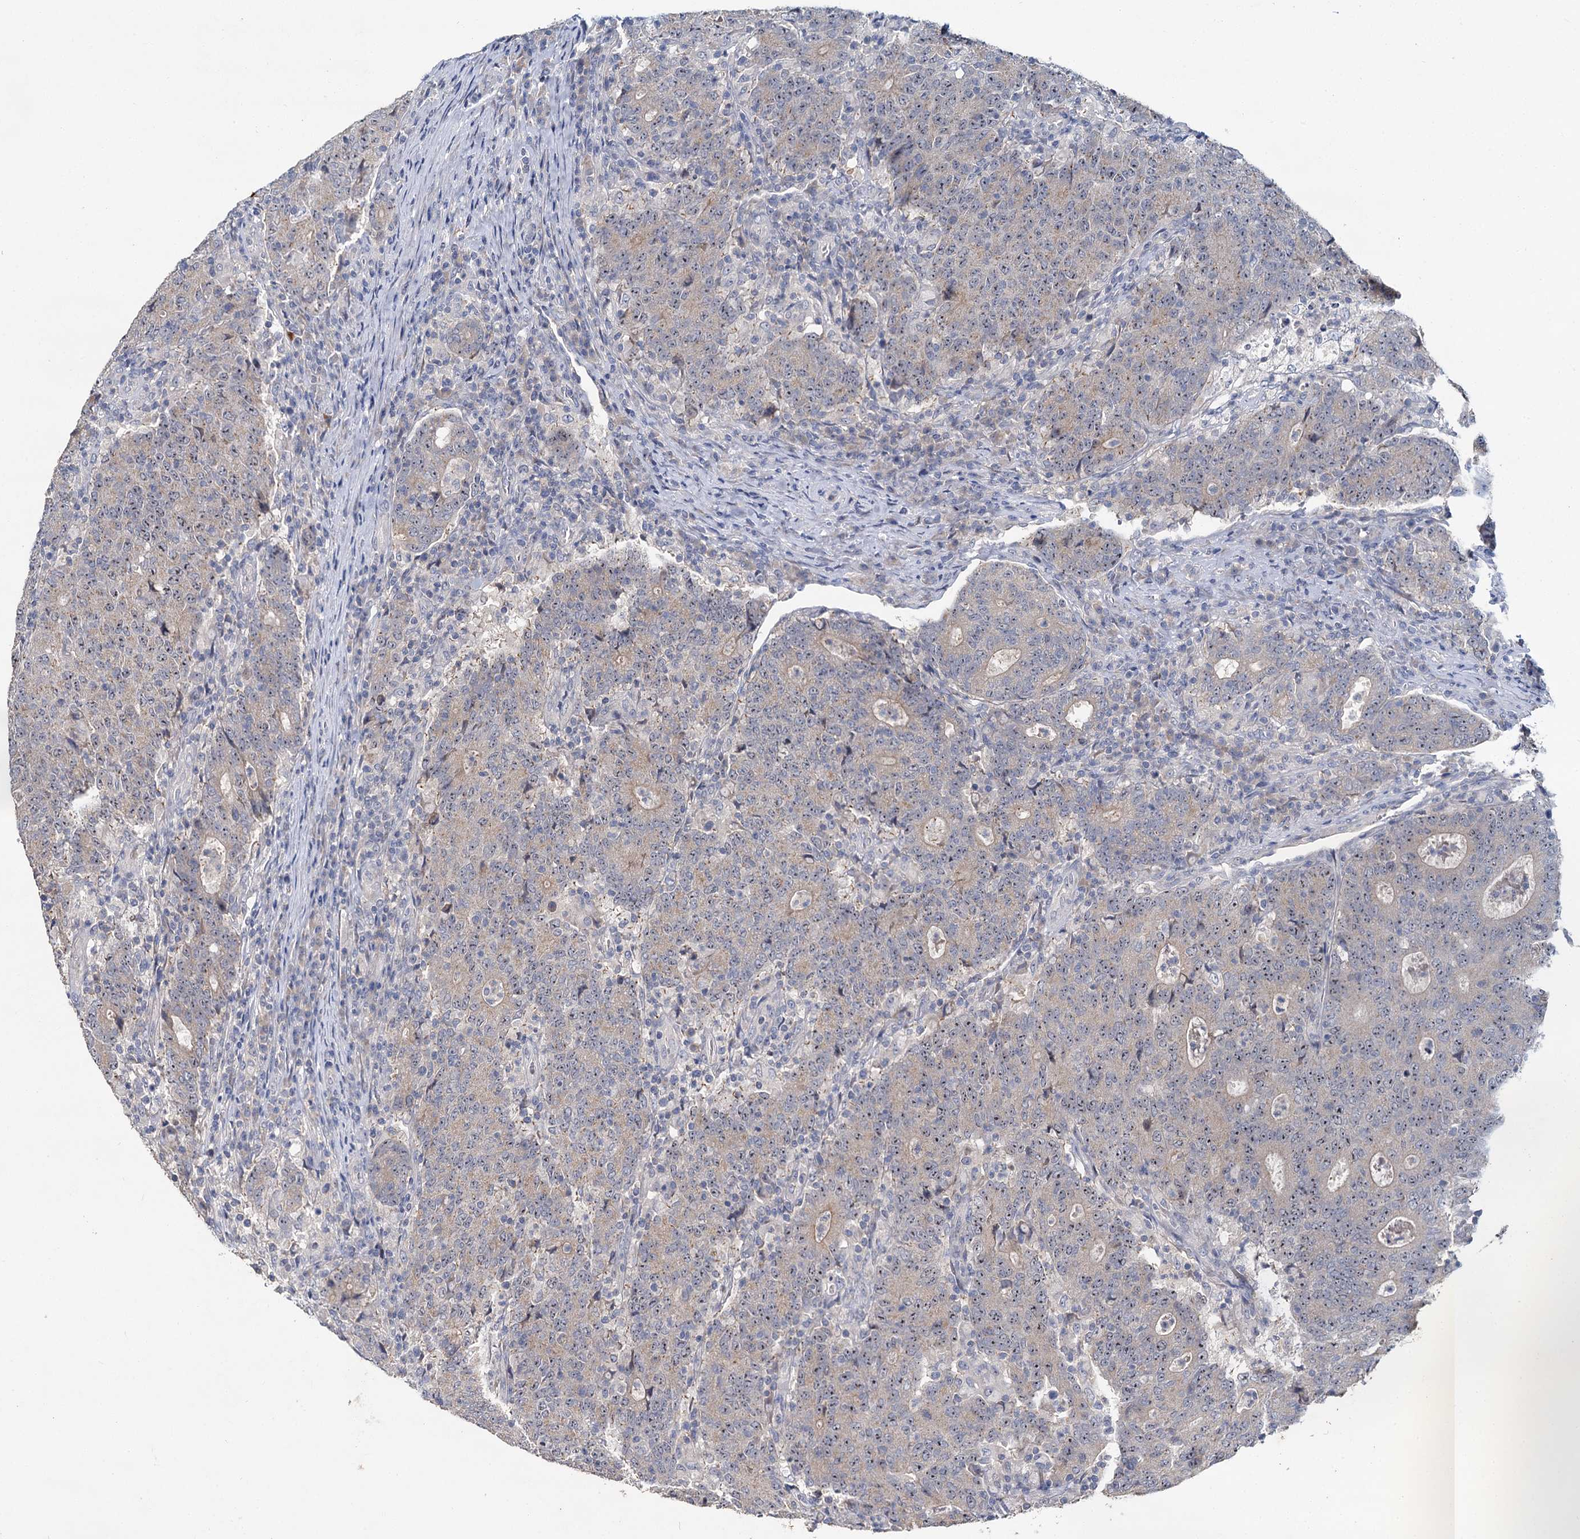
{"staining": {"intensity": "weak", "quantity": "25%-75%", "location": "nuclear"}, "tissue": "colorectal cancer", "cell_type": "Tumor cells", "image_type": "cancer", "snomed": [{"axis": "morphology", "description": "Adenocarcinoma, NOS"}, {"axis": "topography", "description": "Colon"}], "caption": "Immunohistochemistry (IHC) image of neoplastic tissue: human adenocarcinoma (colorectal) stained using immunohistochemistry (IHC) shows low levels of weak protein expression localized specifically in the nuclear of tumor cells, appearing as a nuclear brown color.", "gene": "ATP9A", "patient": {"sex": "female", "age": 75}}